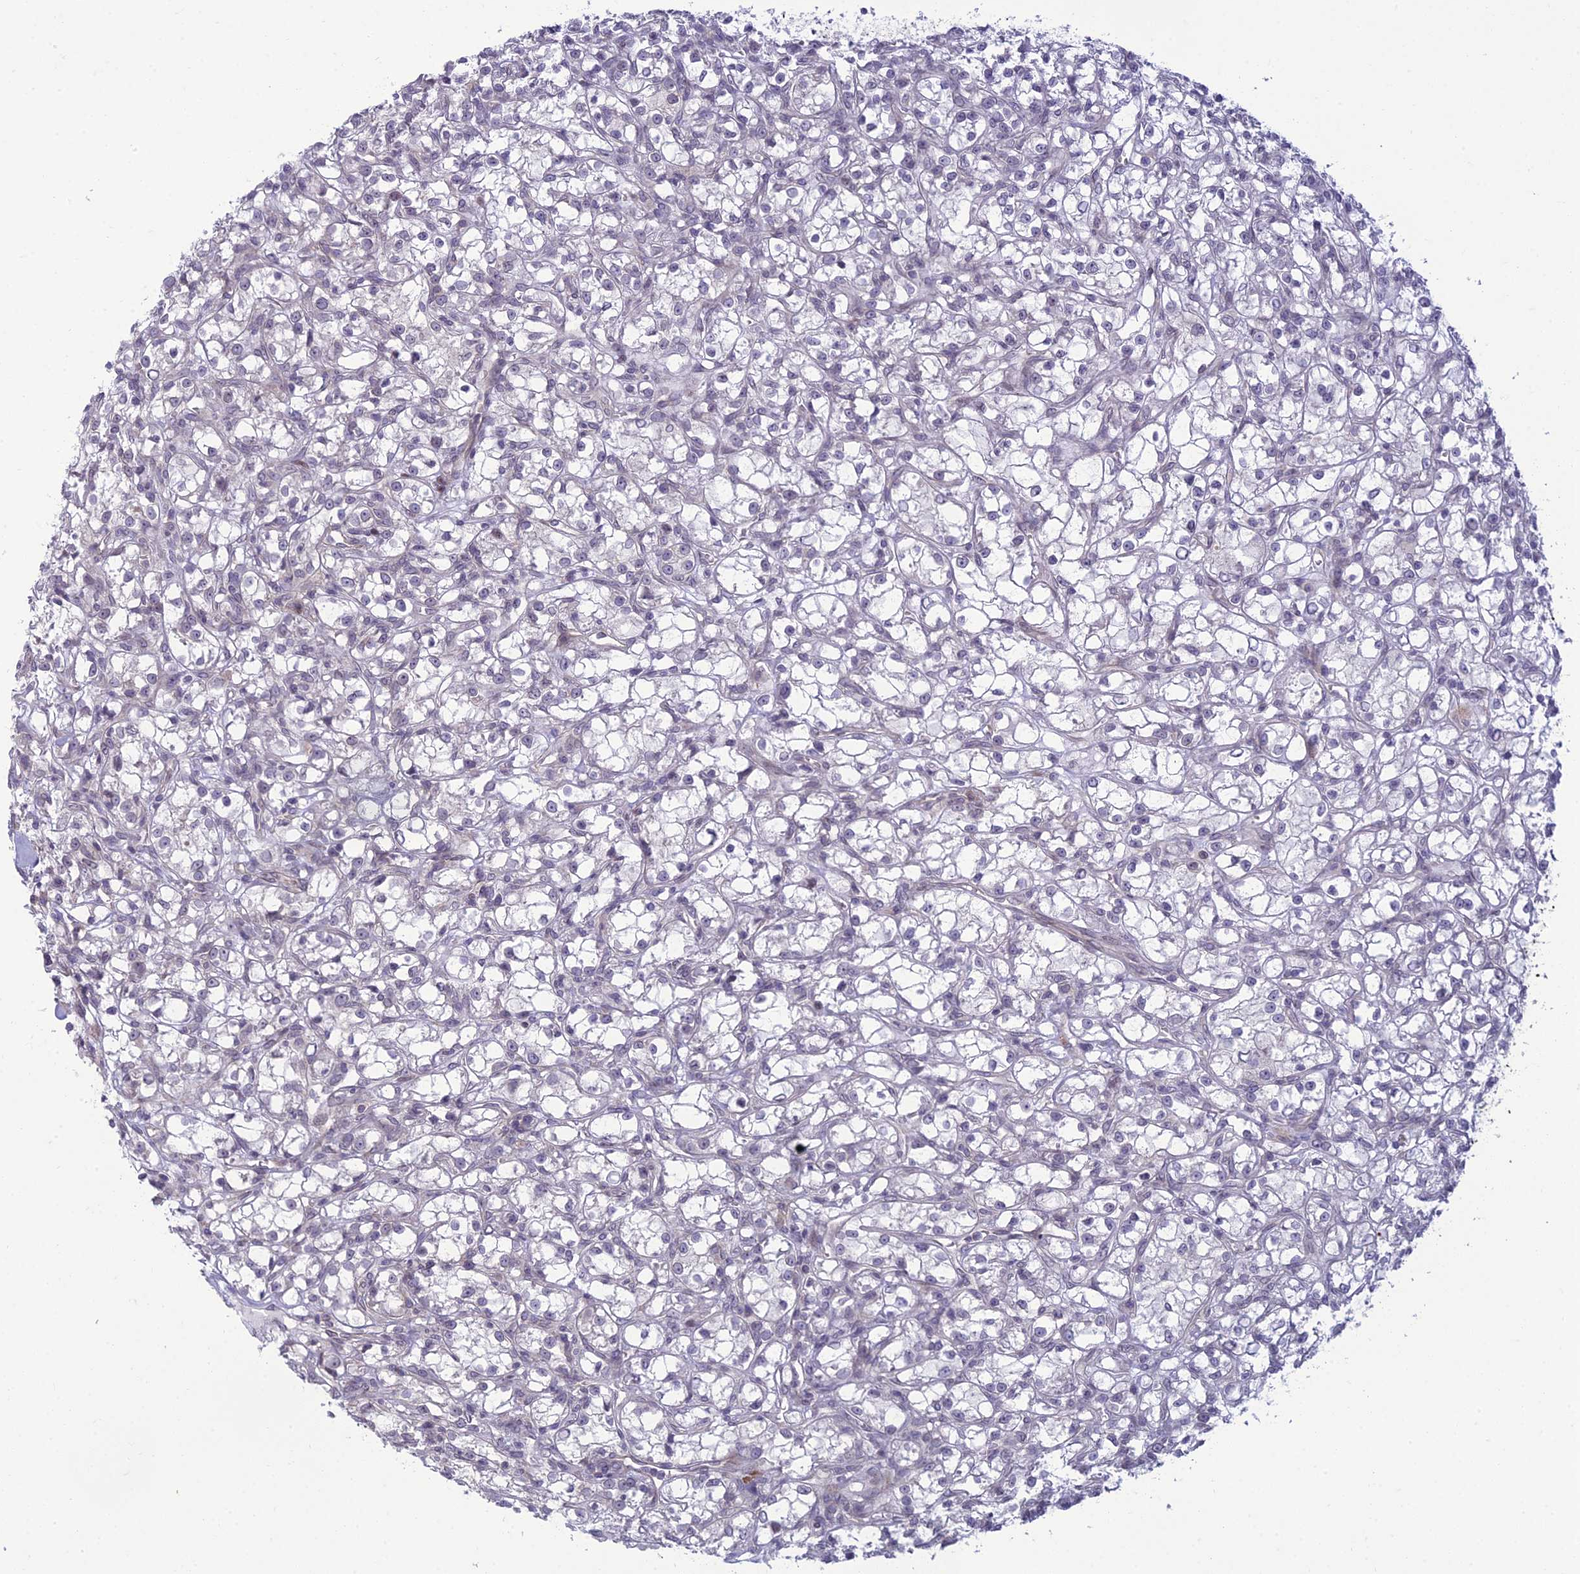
{"staining": {"intensity": "negative", "quantity": "none", "location": "none"}, "tissue": "renal cancer", "cell_type": "Tumor cells", "image_type": "cancer", "snomed": [{"axis": "morphology", "description": "Adenocarcinoma, NOS"}, {"axis": "topography", "description": "Kidney"}], "caption": "Tumor cells are negative for brown protein staining in adenocarcinoma (renal). (DAB immunohistochemistry, high magnification).", "gene": "DTX2", "patient": {"sex": "female", "age": 59}}